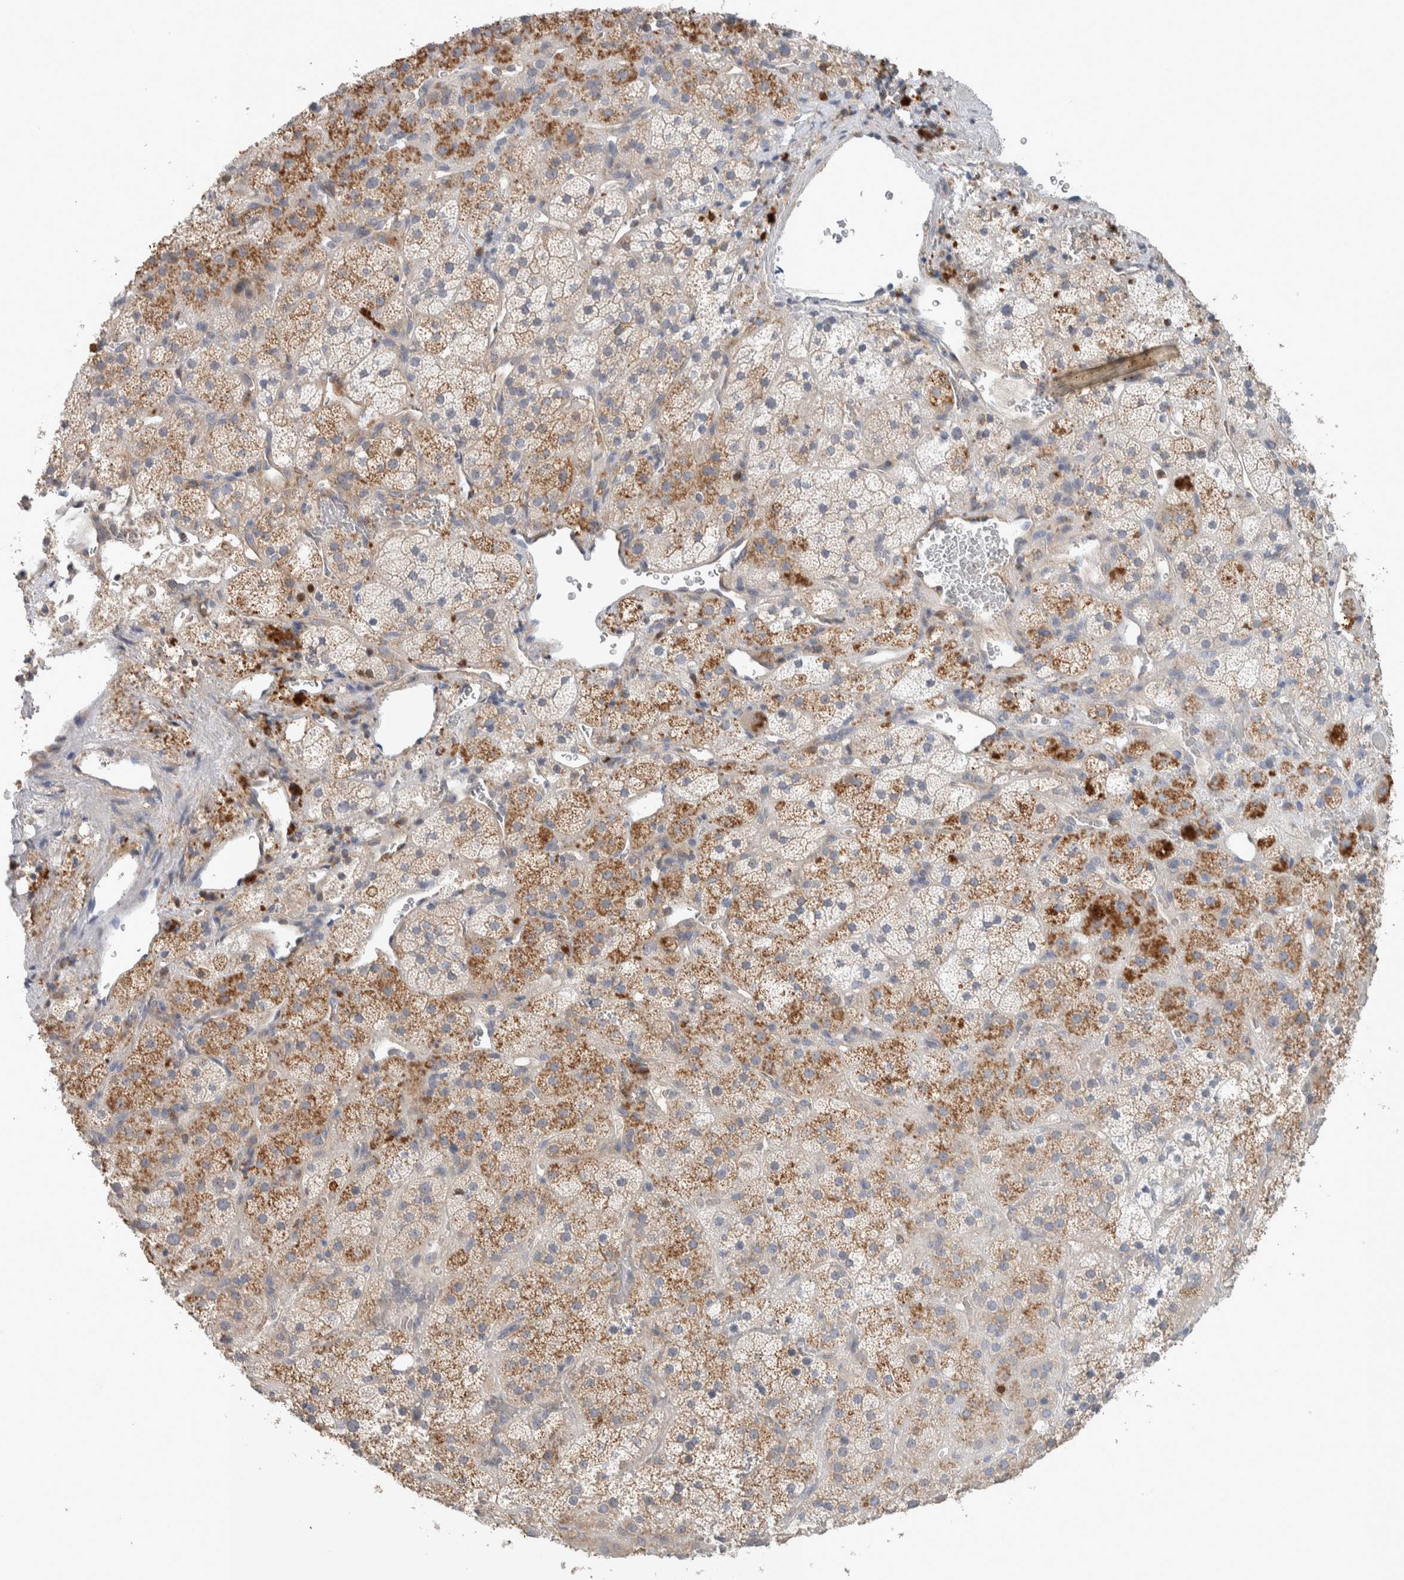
{"staining": {"intensity": "moderate", "quantity": "25%-75%", "location": "cytoplasmic/membranous"}, "tissue": "adrenal gland", "cell_type": "Glandular cells", "image_type": "normal", "snomed": [{"axis": "morphology", "description": "Normal tissue, NOS"}, {"axis": "topography", "description": "Adrenal gland"}], "caption": "This micrograph exhibits IHC staining of unremarkable human adrenal gland, with medium moderate cytoplasmic/membranous positivity in about 25%-75% of glandular cells.", "gene": "NFKB2", "patient": {"sex": "male", "age": 57}}